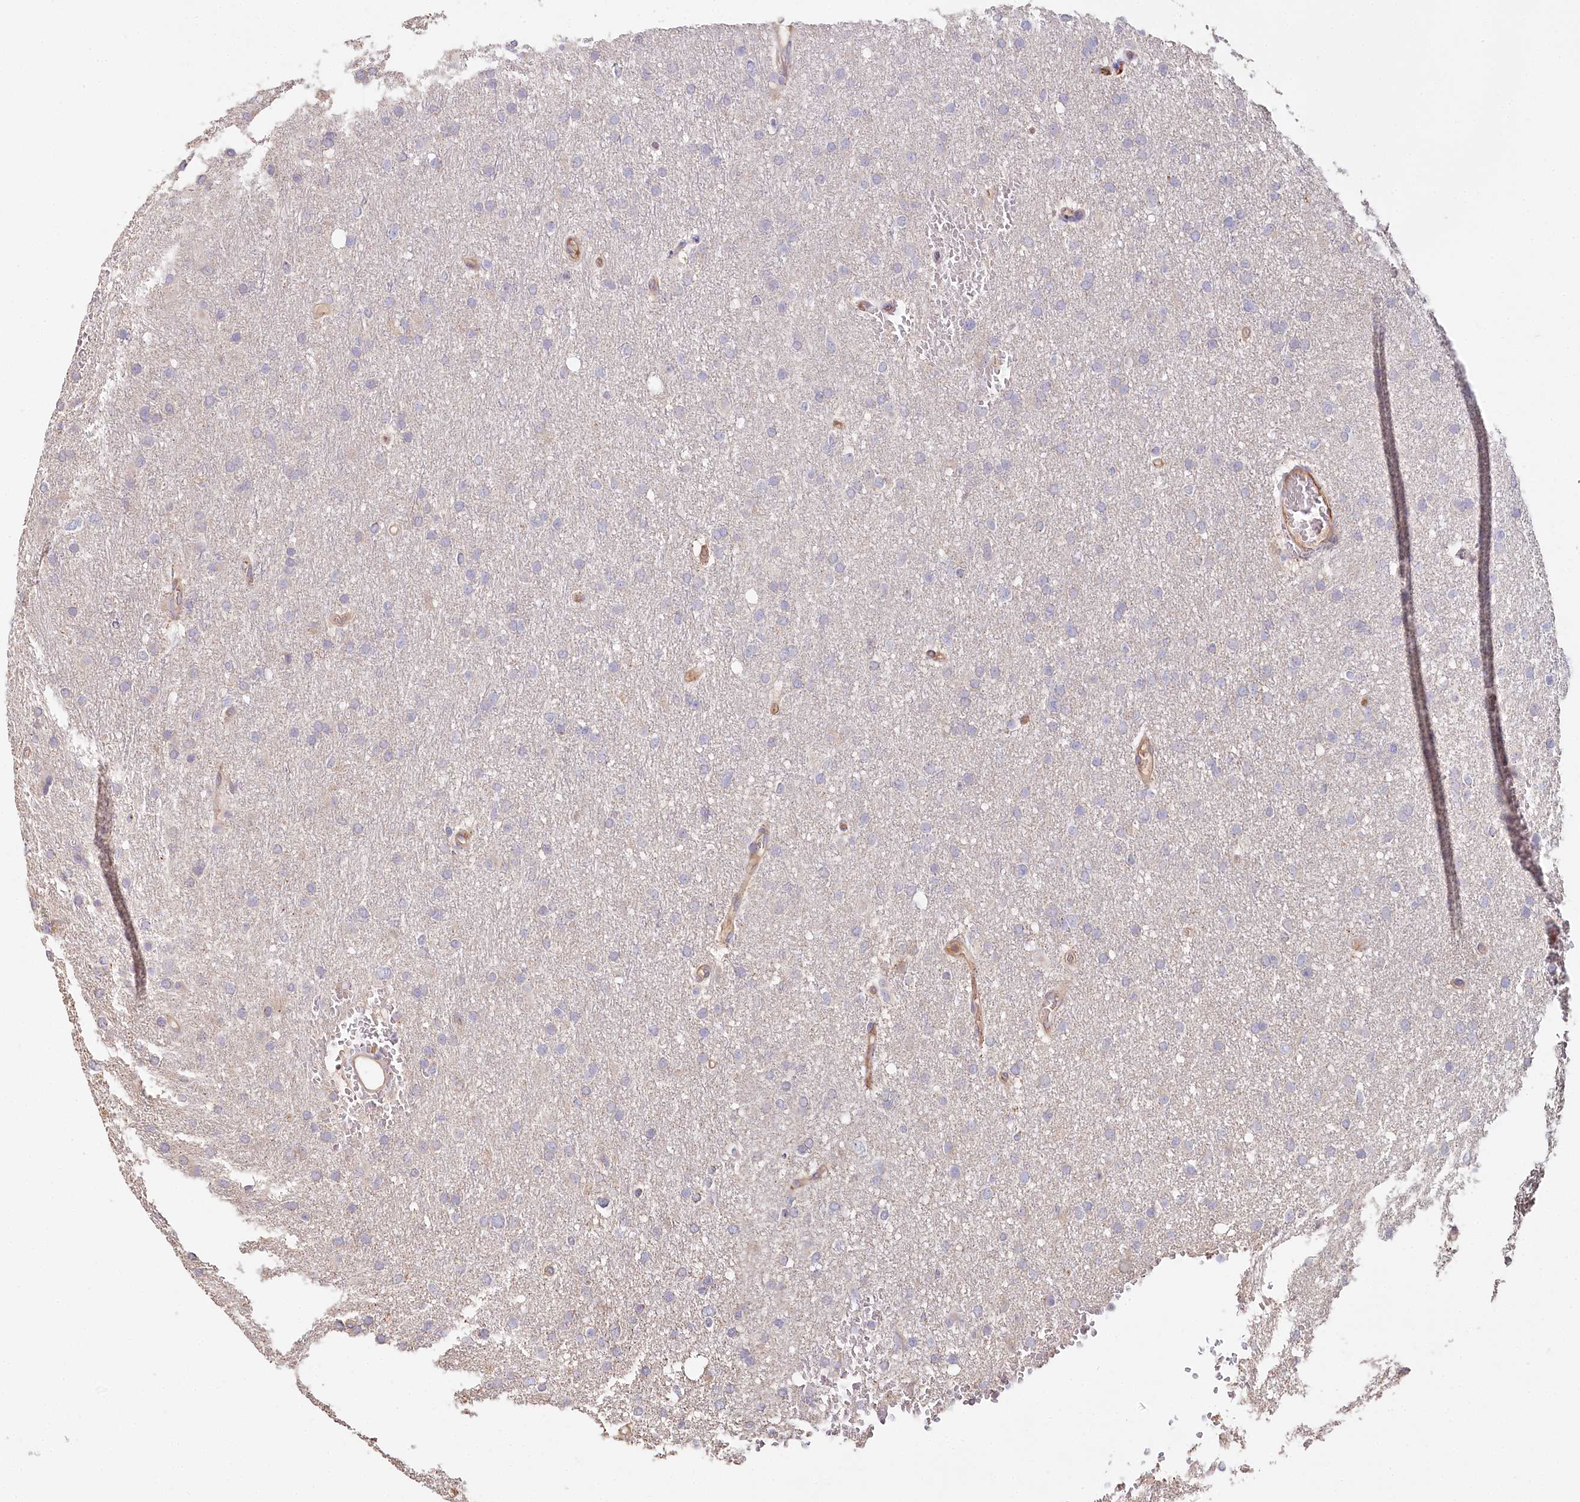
{"staining": {"intensity": "negative", "quantity": "none", "location": "none"}, "tissue": "glioma", "cell_type": "Tumor cells", "image_type": "cancer", "snomed": [{"axis": "morphology", "description": "Glioma, malignant, High grade"}, {"axis": "topography", "description": "Cerebral cortex"}], "caption": "Immunohistochemistry of glioma demonstrates no expression in tumor cells.", "gene": "RBP5", "patient": {"sex": "female", "age": 36}}